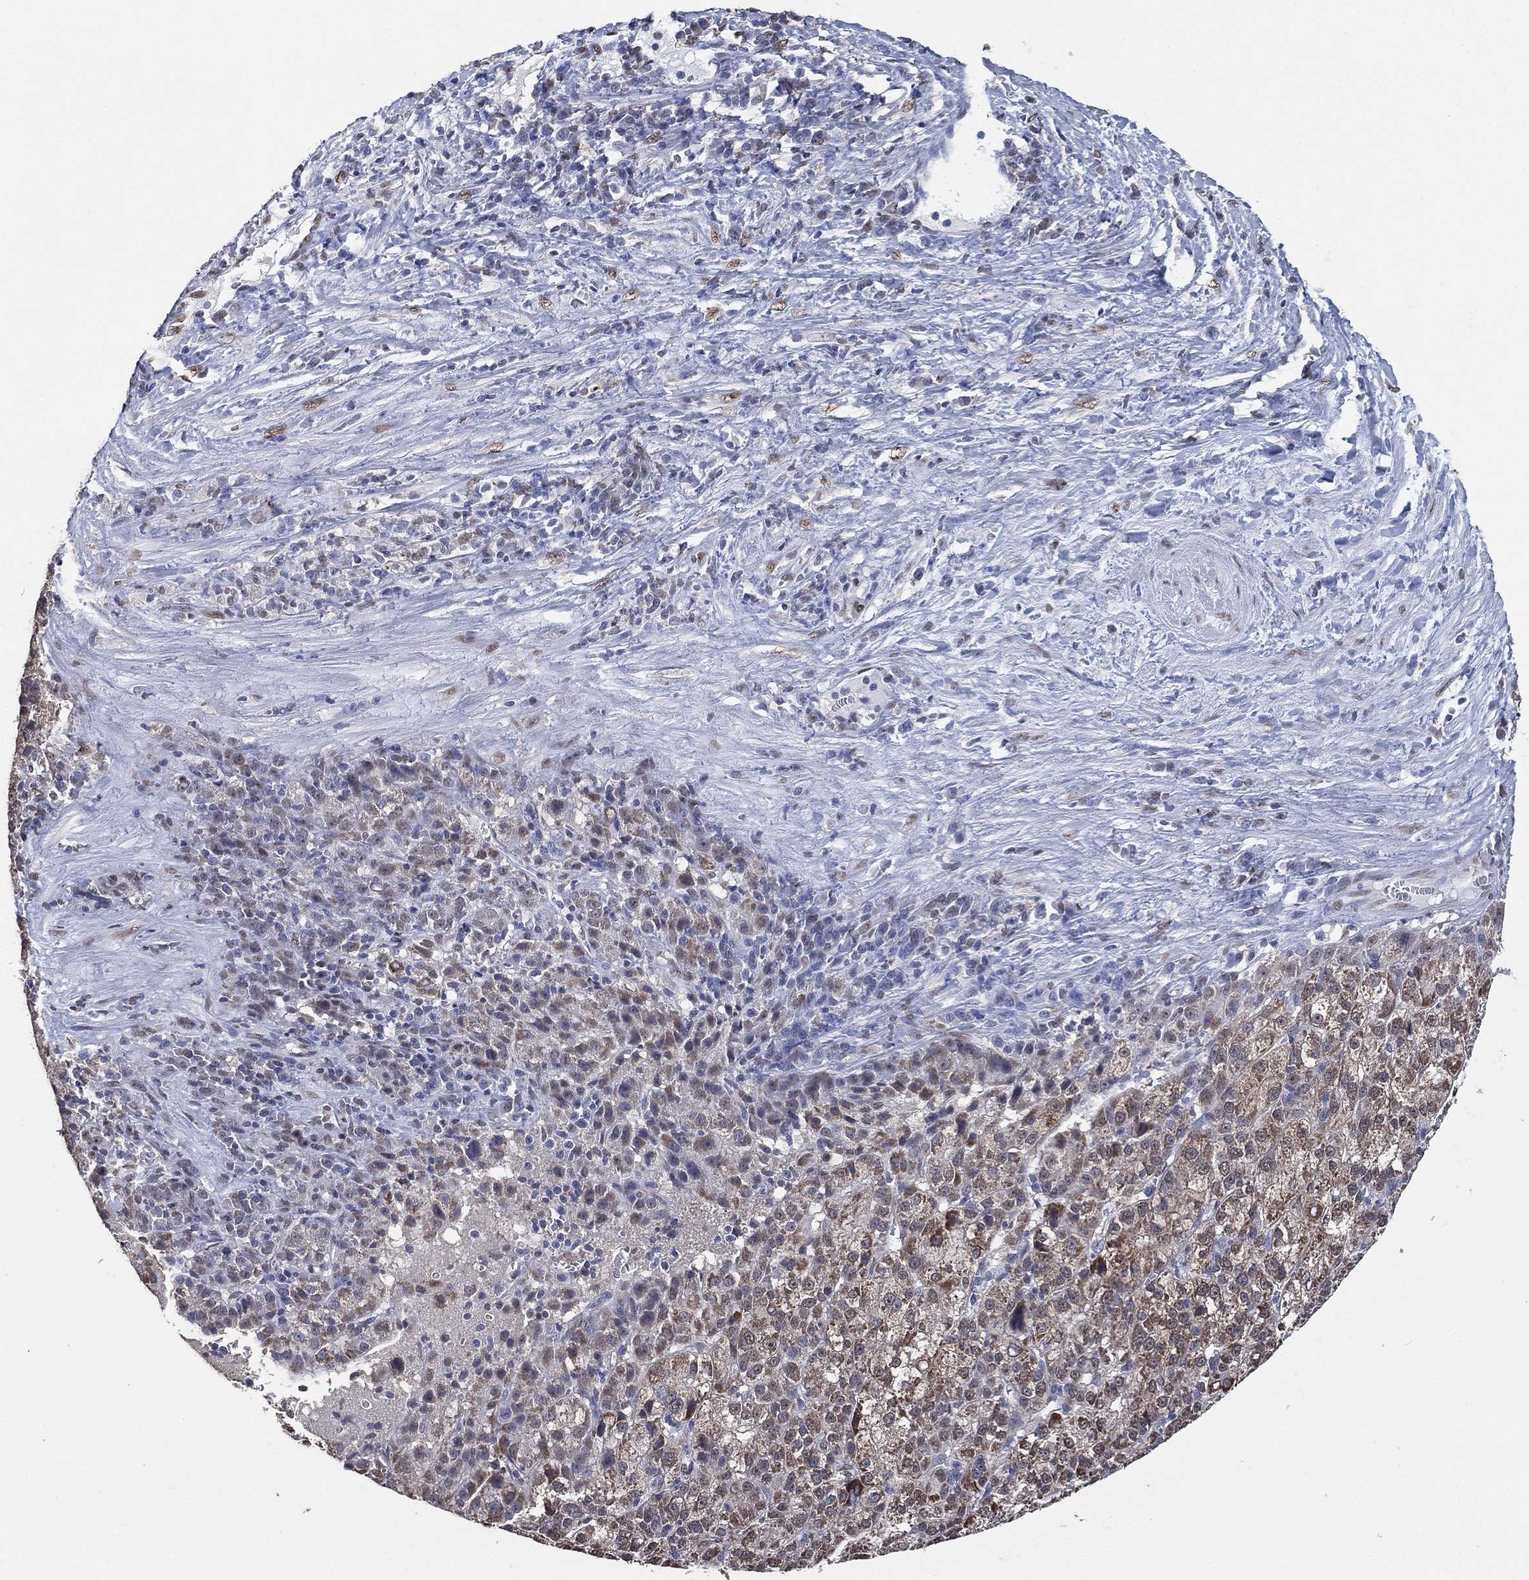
{"staining": {"intensity": "moderate", "quantity": ">75%", "location": "cytoplasmic/membranous"}, "tissue": "liver cancer", "cell_type": "Tumor cells", "image_type": "cancer", "snomed": [{"axis": "morphology", "description": "Carcinoma, Hepatocellular, NOS"}, {"axis": "topography", "description": "Liver"}], "caption": "The image exhibits immunohistochemical staining of liver cancer. There is moderate cytoplasmic/membranous expression is seen in approximately >75% of tumor cells.", "gene": "ALDH7A1", "patient": {"sex": "female", "age": 60}}